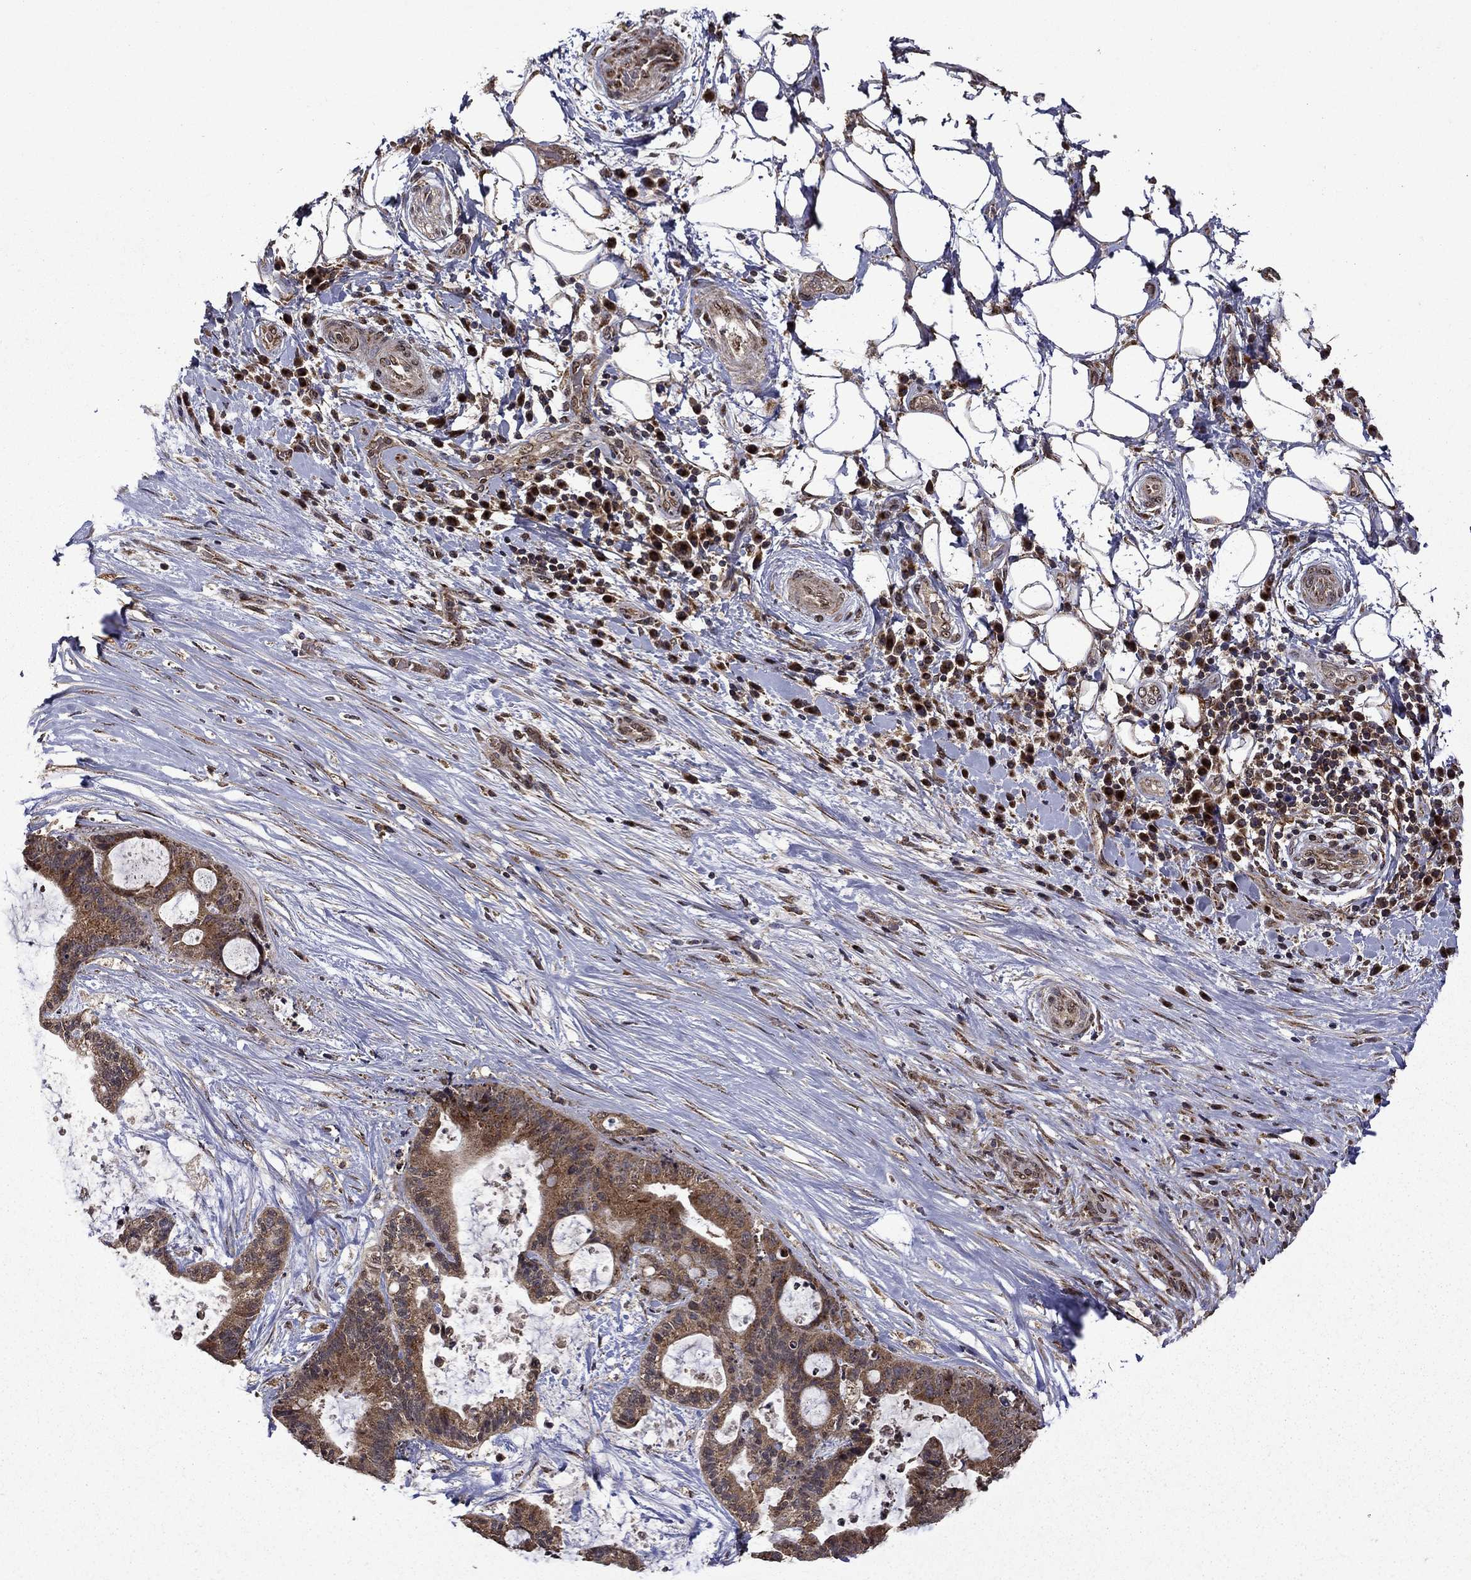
{"staining": {"intensity": "strong", "quantity": "25%-75%", "location": "cytoplasmic/membranous"}, "tissue": "liver cancer", "cell_type": "Tumor cells", "image_type": "cancer", "snomed": [{"axis": "morphology", "description": "Cholangiocarcinoma"}, {"axis": "topography", "description": "Liver"}], "caption": "Immunohistochemical staining of liver cancer (cholangiocarcinoma) exhibits high levels of strong cytoplasmic/membranous expression in about 25%-75% of tumor cells.", "gene": "ITM2B", "patient": {"sex": "female", "age": 73}}